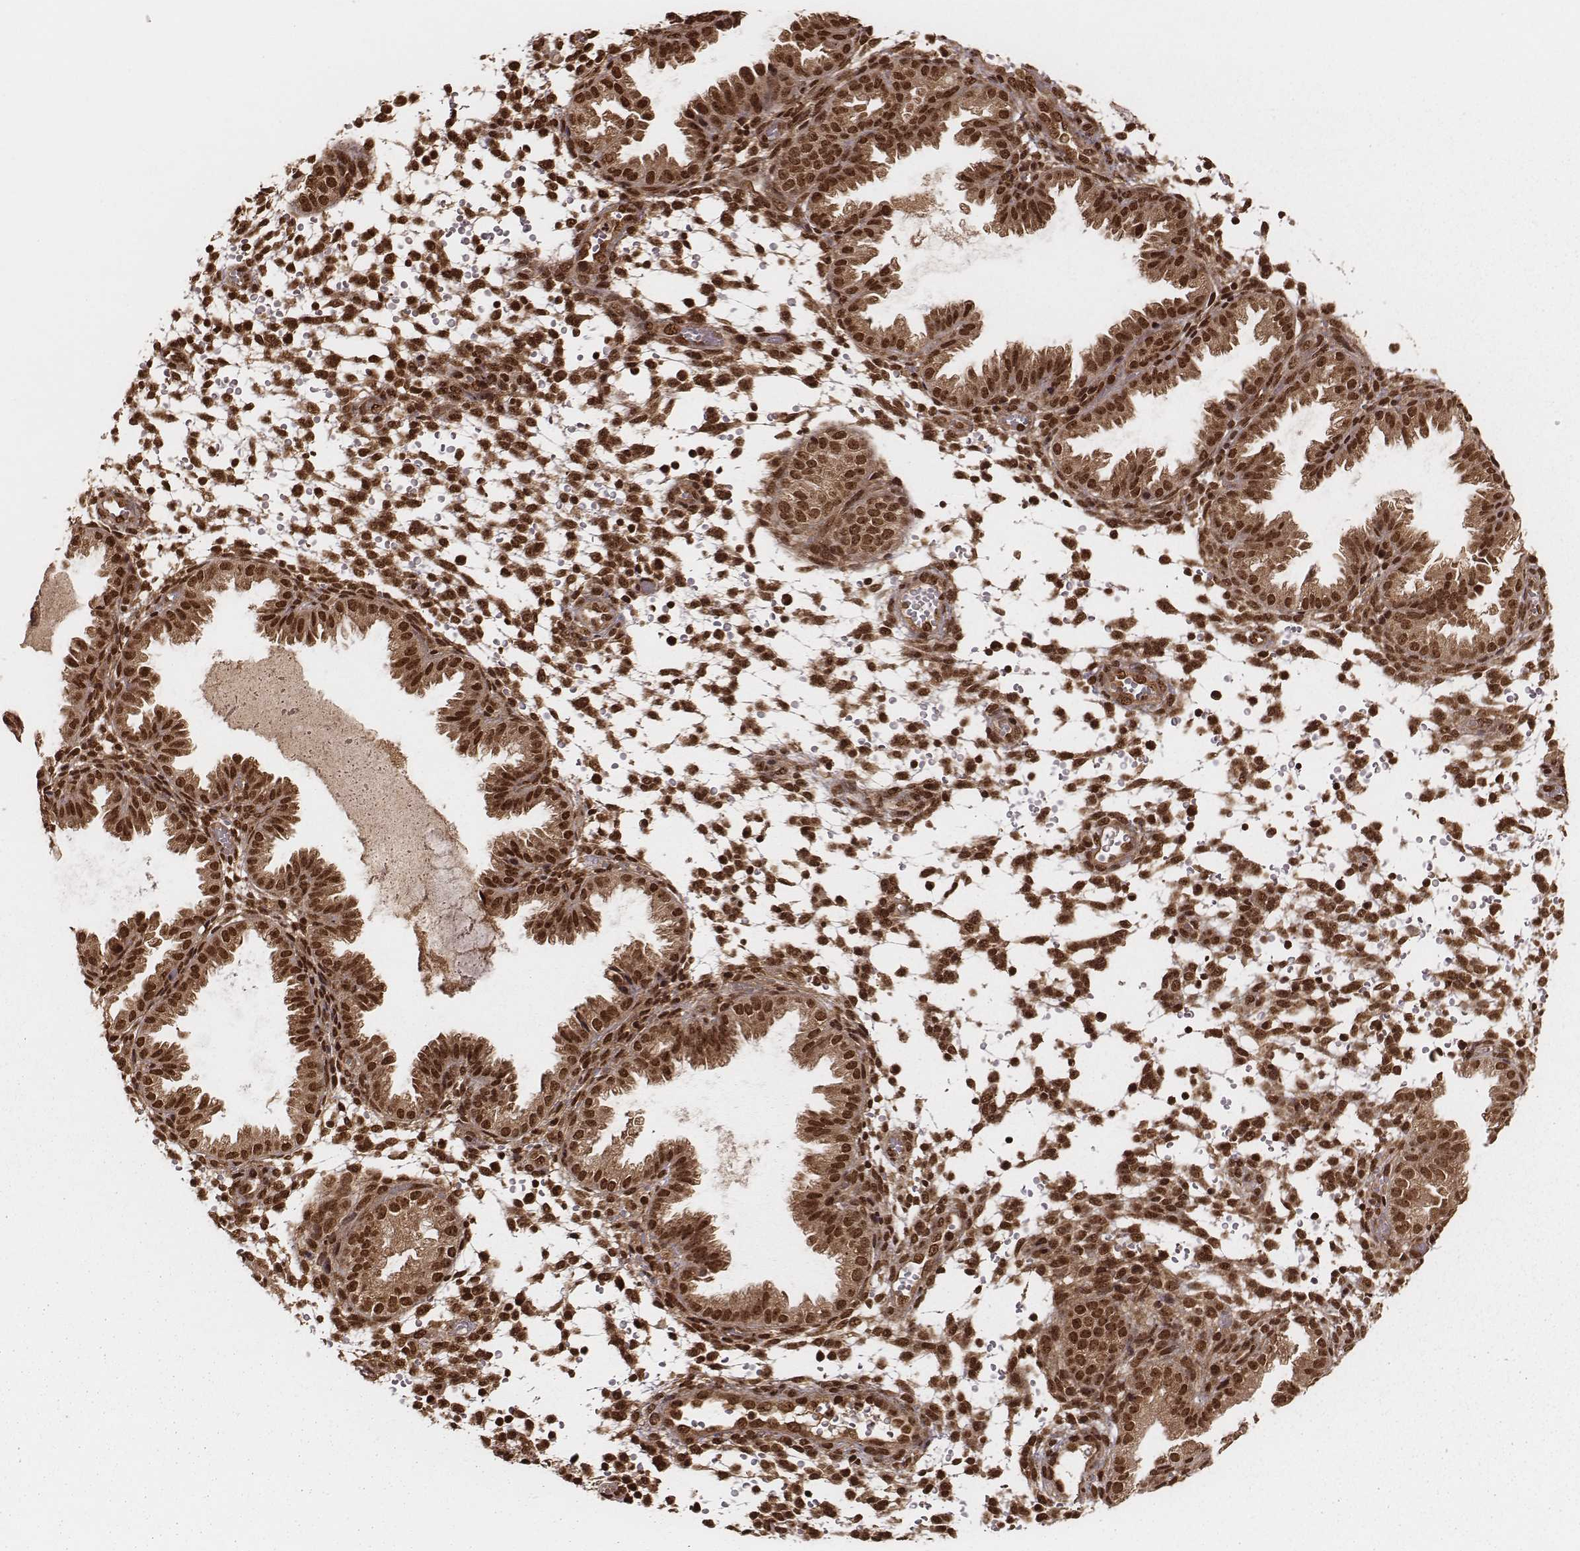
{"staining": {"intensity": "strong", "quantity": ">75%", "location": "nuclear"}, "tissue": "endometrium", "cell_type": "Cells in endometrial stroma", "image_type": "normal", "snomed": [{"axis": "morphology", "description": "Normal tissue, NOS"}, {"axis": "topography", "description": "Endometrium"}], "caption": "This is an image of immunohistochemistry staining of unremarkable endometrium, which shows strong expression in the nuclear of cells in endometrial stroma.", "gene": "NFX1", "patient": {"sex": "female", "age": 33}}